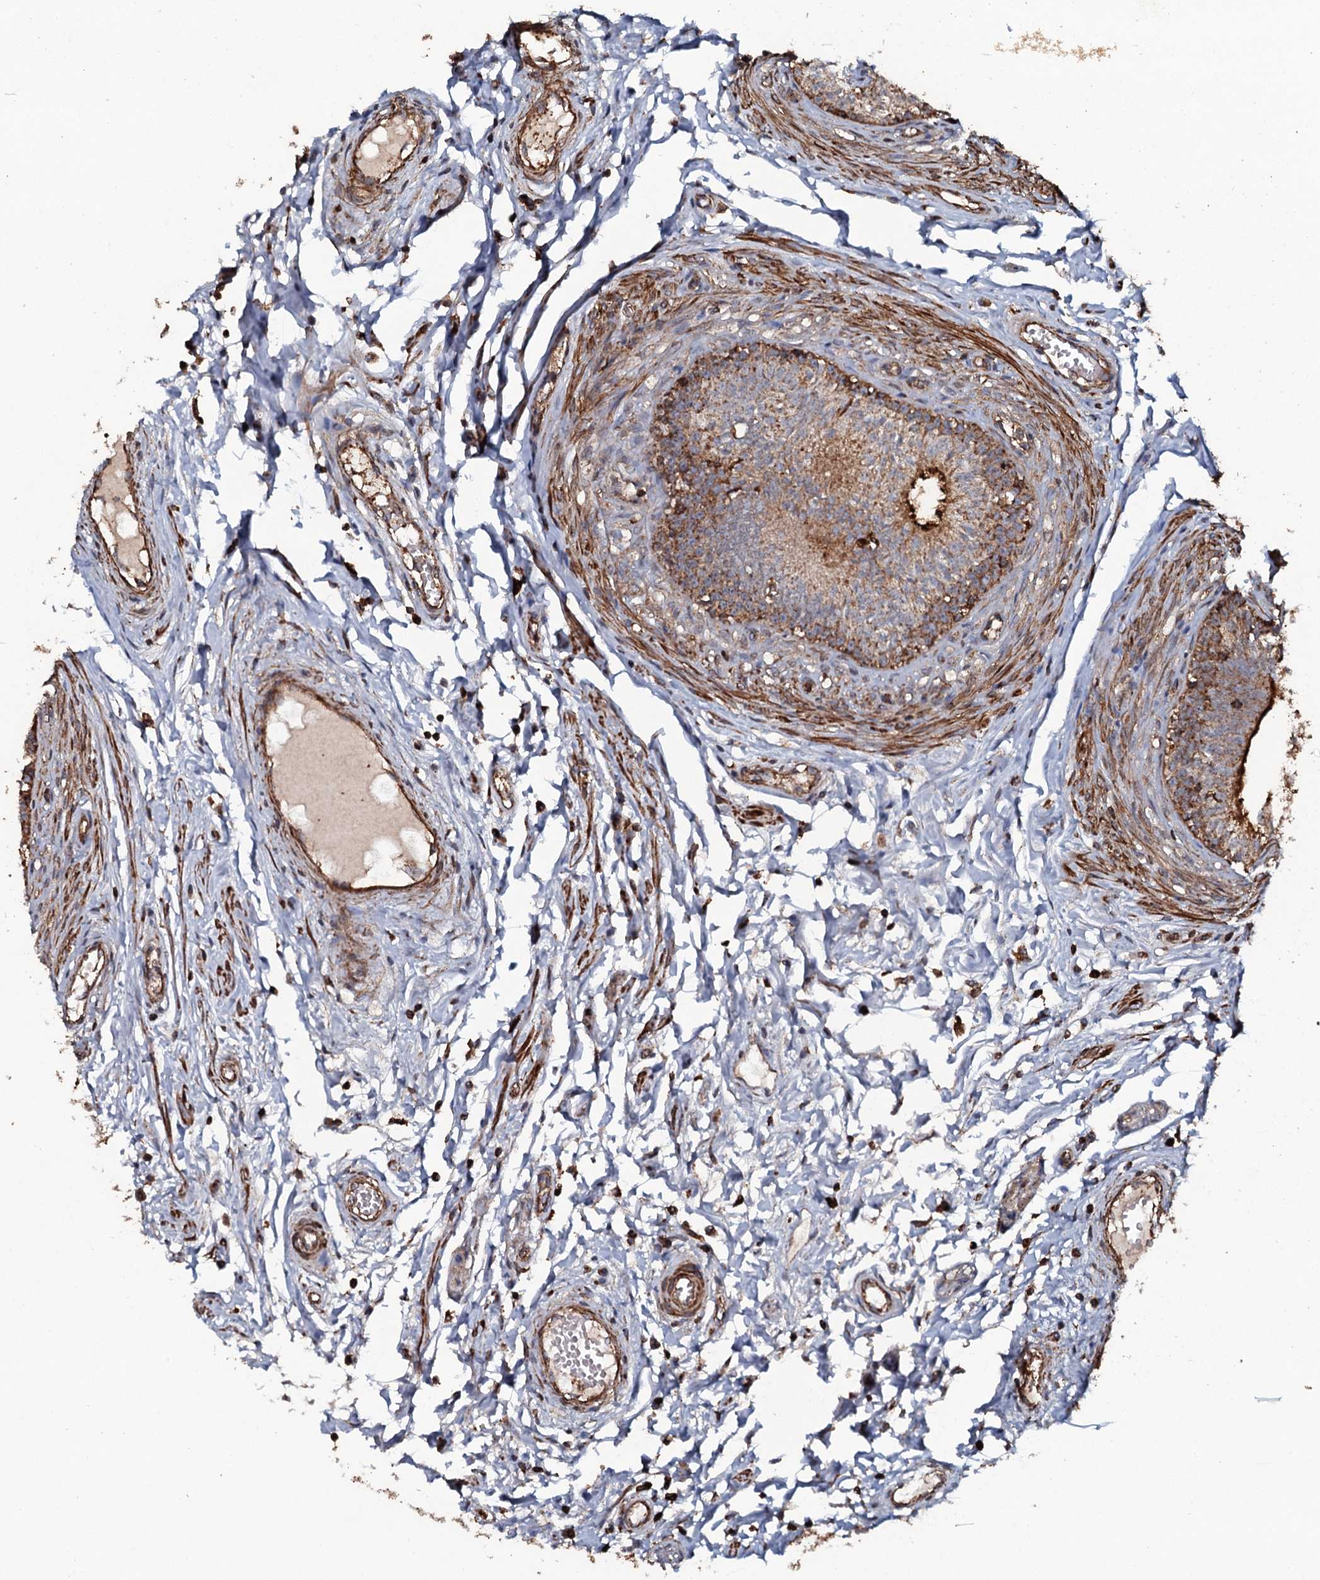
{"staining": {"intensity": "moderate", "quantity": "25%-75%", "location": "cytoplasmic/membranous"}, "tissue": "epididymis", "cell_type": "Glandular cells", "image_type": "normal", "snomed": [{"axis": "morphology", "description": "Normal tissue, NOS"}, {"axis": "topography", "description": "Epididymis, spermatic cord, NOS"}], "caption": "Immunohistochemistry histopathology image of normal epididymis: human epididymis stained using immunohistochemistry displays medium levels of moderate protein expression localized specifically in the cytoplasmic/membranous of glandular cells, appearing as a cytoplasmic/membranous brown color.", "gene": "VWA8", "patient": {"sex": "male", "age": 22}}